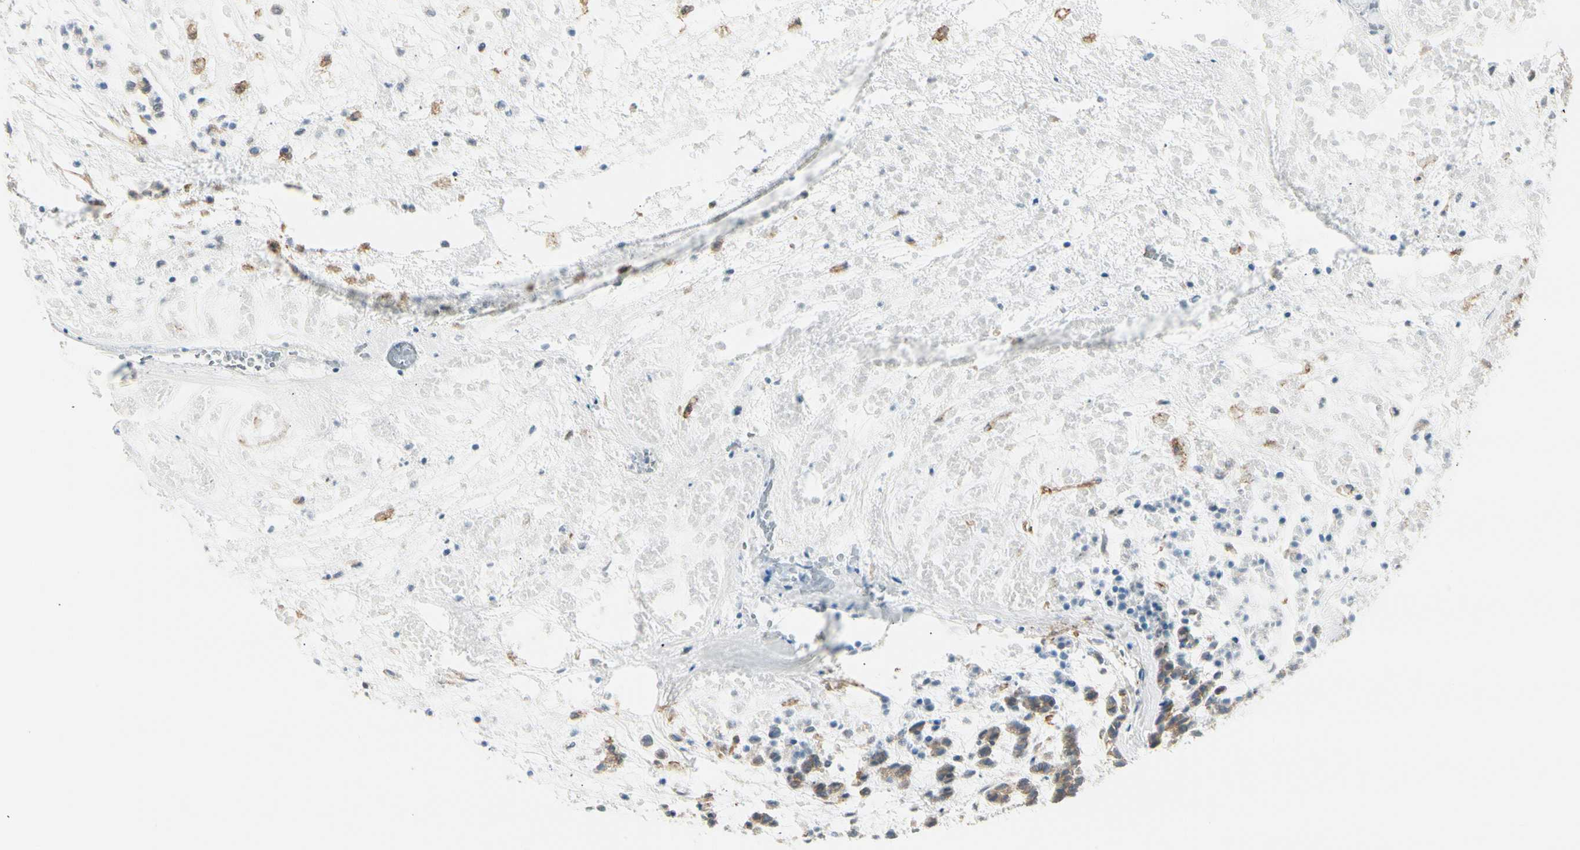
{"staining": {"intensity": "weak", "quantity": ">75%", "location": "cytoplasmic/membranous"}, "tissue": "head and neck cancer", "cell_type": "Tumor cells", "image_type": "cancer", "snomed": [{"axis": "morphology", "description": "Adenocarcinoma, NOS"}, {"axis": "morphology", "description": "Adenoma, NOS"}, {"axis": "topography", "description": "Head-Neck"}], "caption": "The micrograph displays immunohistochemical staining of adenoma (head and neck). There is weak cytoplasmic/membranous staining is present in about >75% of tumor cells.", "gene": "AGFG1", "patient": {"sex": "female", "age": 55}}